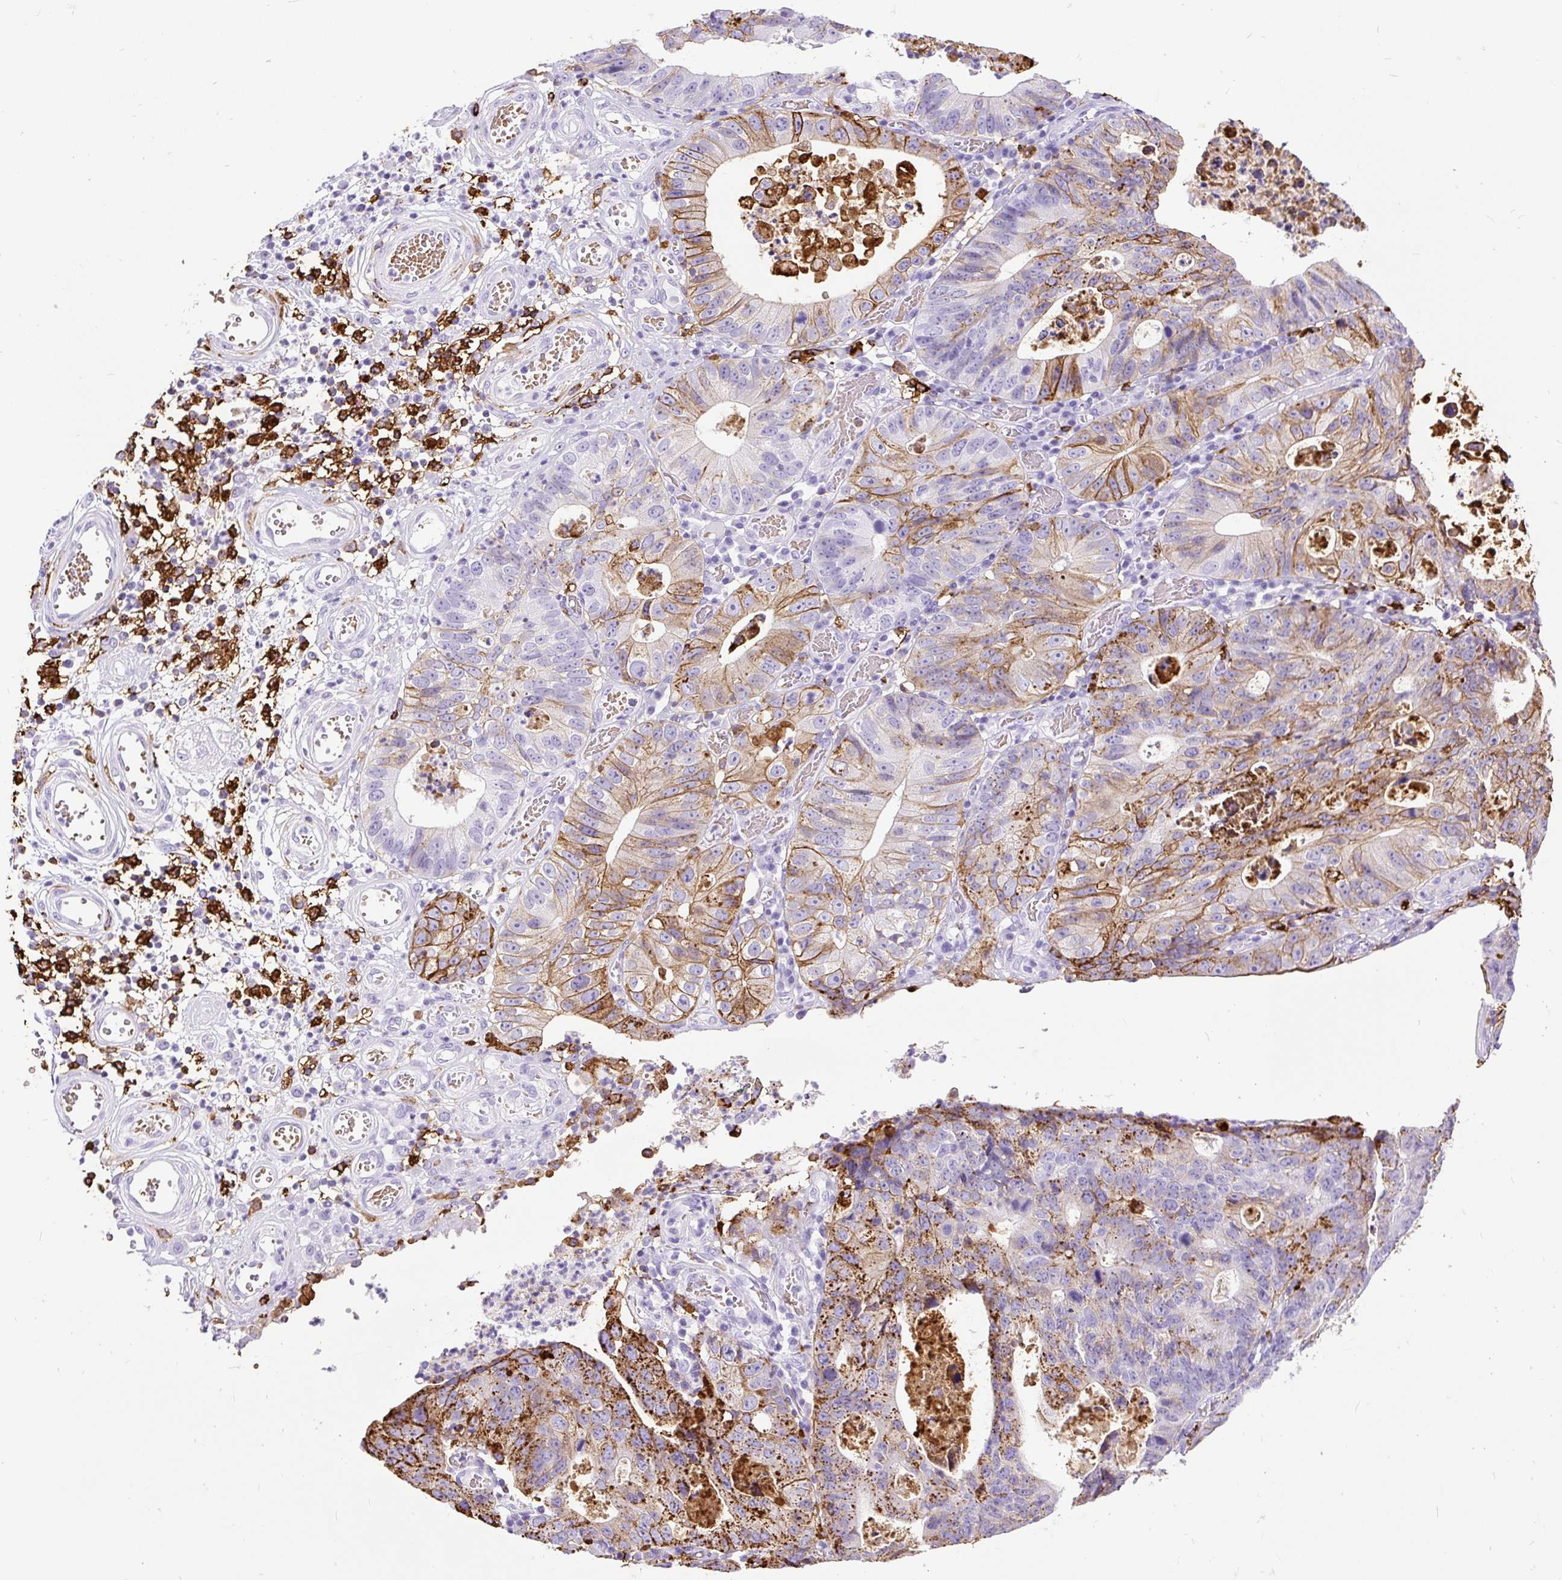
{"staining": {"intensity": "moderate", "quantity": "25%-75%", "location": "cytoplasmic/membranous"}, "tissue": "stomach cancer", "cell_type": "Tumor cells", "image_type": "cancer", "snomed": [{"axis": "morphology", "description": "Adenocarcinoma, NOS"}, {"axis": "topography", "description": "Stomach"}], "caption": "IHC of human adenocarcinoma (stomach) displays medium levels of moderate cytoplasmic/membranous staining in approximately 25%-75% of tumor cells.", "gene": "HLA-DRA", "patient": {"sex": "male", "age": 59}}